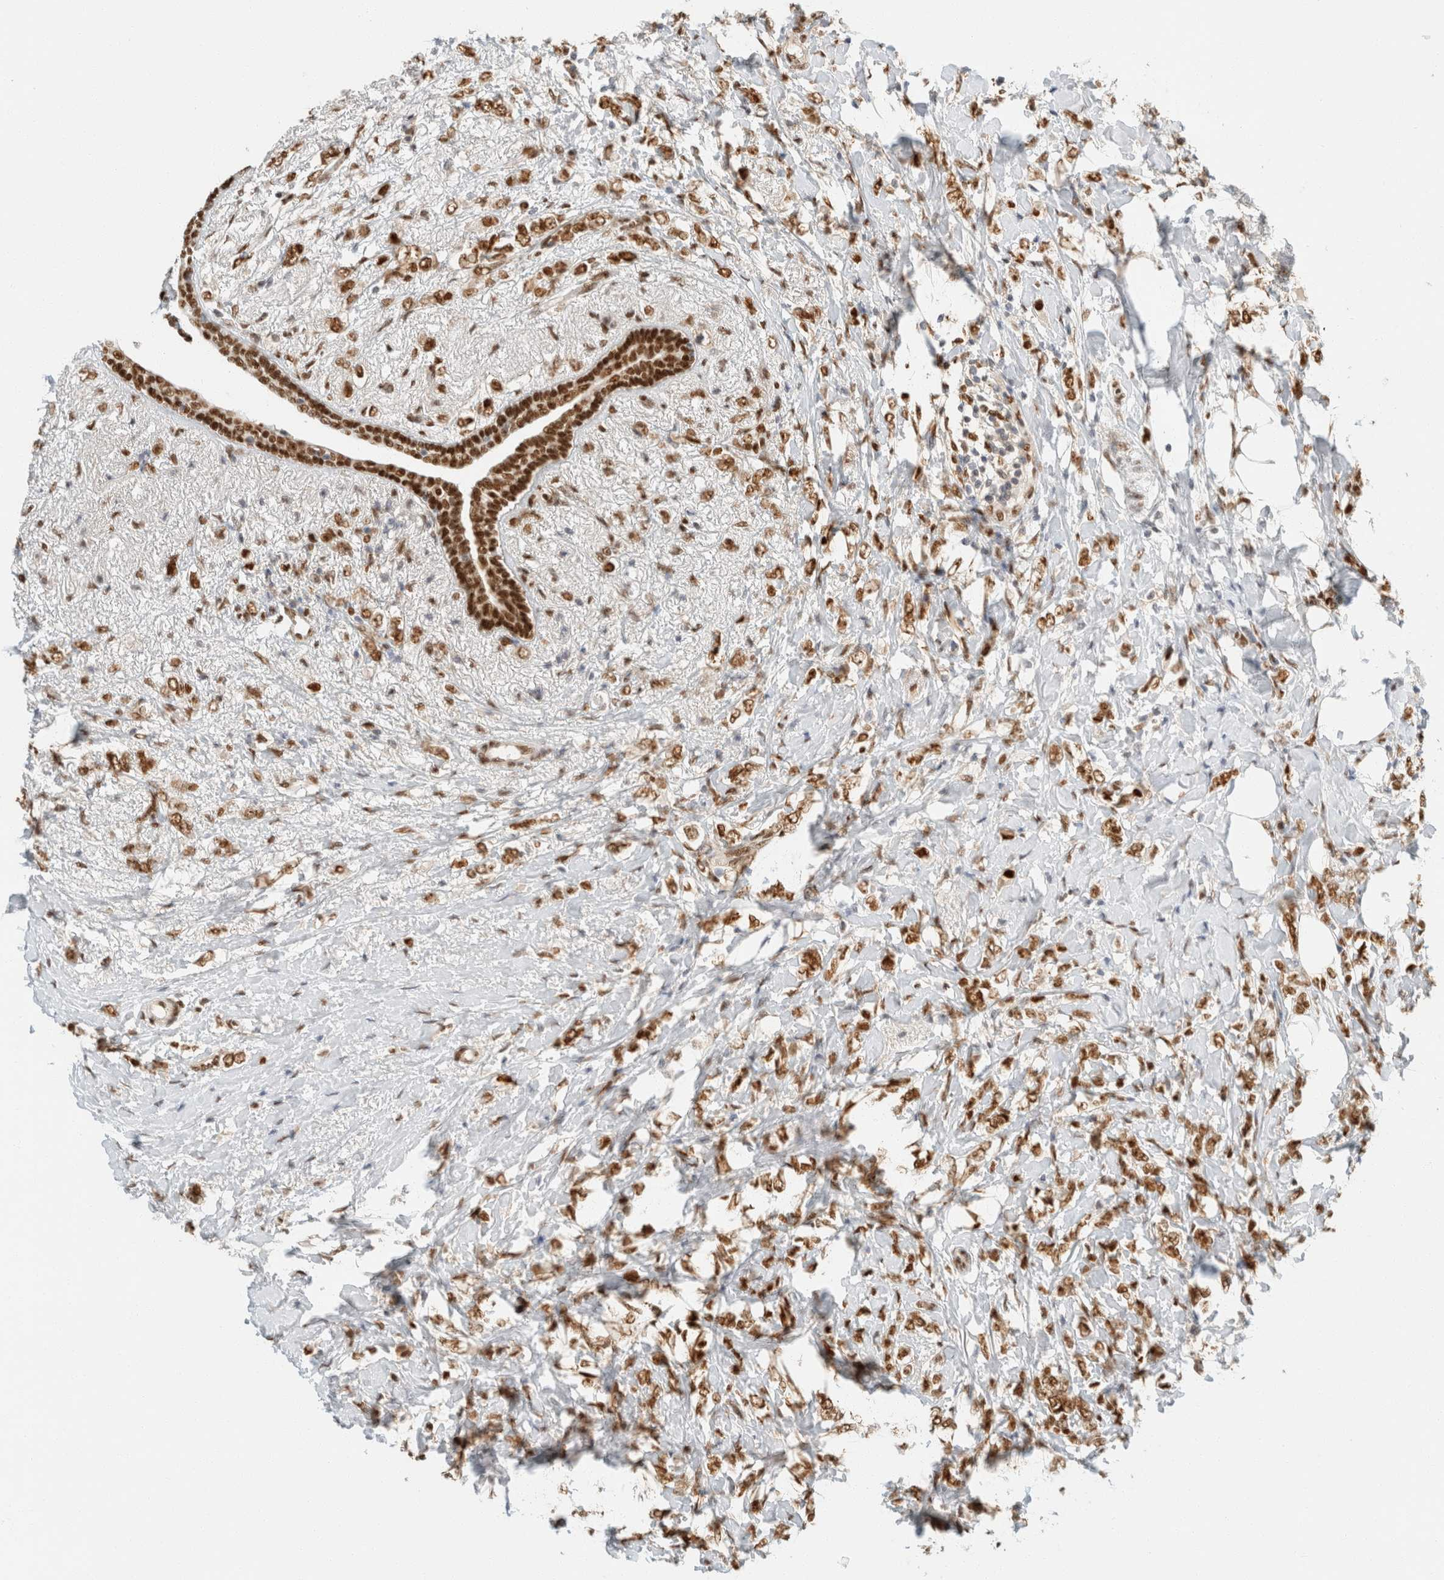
{"staining": {"intensity": "strong", "quantity": ">75%", "location": "nuclear"}, "tissue": "breast cancer", "cell_type": "Tumor cells", "image_type": "cancer", "snomed": [{"axis": "morphology", "description": "Normal tissue, NOS"}, {"axis": "morphology", "description": "Lobular carcinoma"}, {"axis": "topography", "description": "Breast"}], "caption": "IHC histopathology image of lobular carcinoma (breast) stained for a protein (brown), which reveals high levels of strong nuclear positivity in about >75% of tumor cells.", "gene": "ZNF768", "patient": {"sex": "female", "age": 47}}